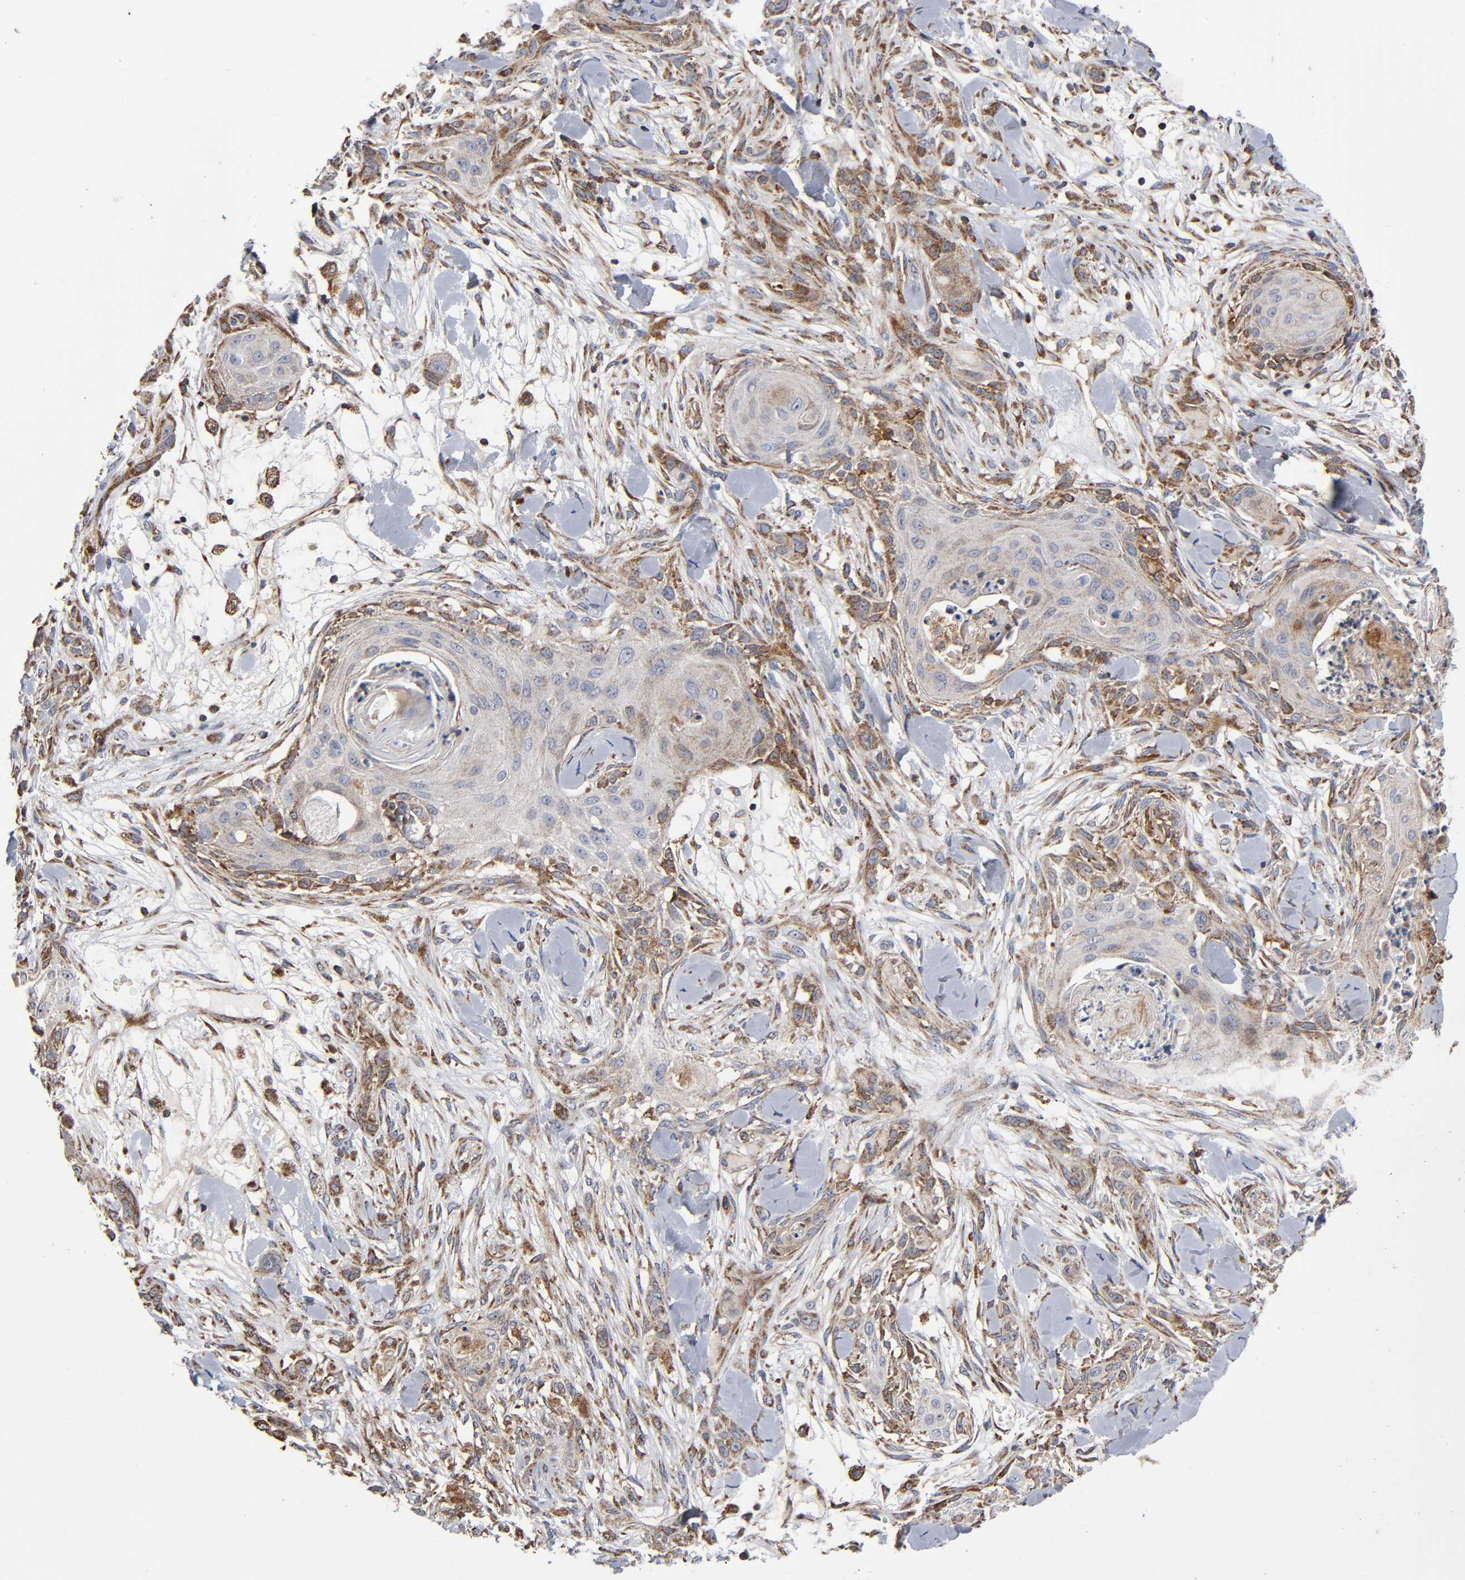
{"staining": {"intensity": "moderate", "quantity": "<25%", "location": "cytoplasmic/membranous"}, "tissue": "skin cancer", "cell_type": "Tumor cells", "image_type": "cancer", "snomed": [{"axis": "morphology", "description": "Squamous cell carcinoma, NOS"}, {"axis": "topography", "description": "Skin"}], "caption": "Skin cancer (squamous cell carcinoma) was stained to show a protein in brown. There is low levels of moderate cytoplasmic/membranous expression in approximately <25% of tumor cells. (IHC, brightfield microscopy, high magnification).", "gene": "MAP3K1", "patient": {"sex": "female", "age": 59}}